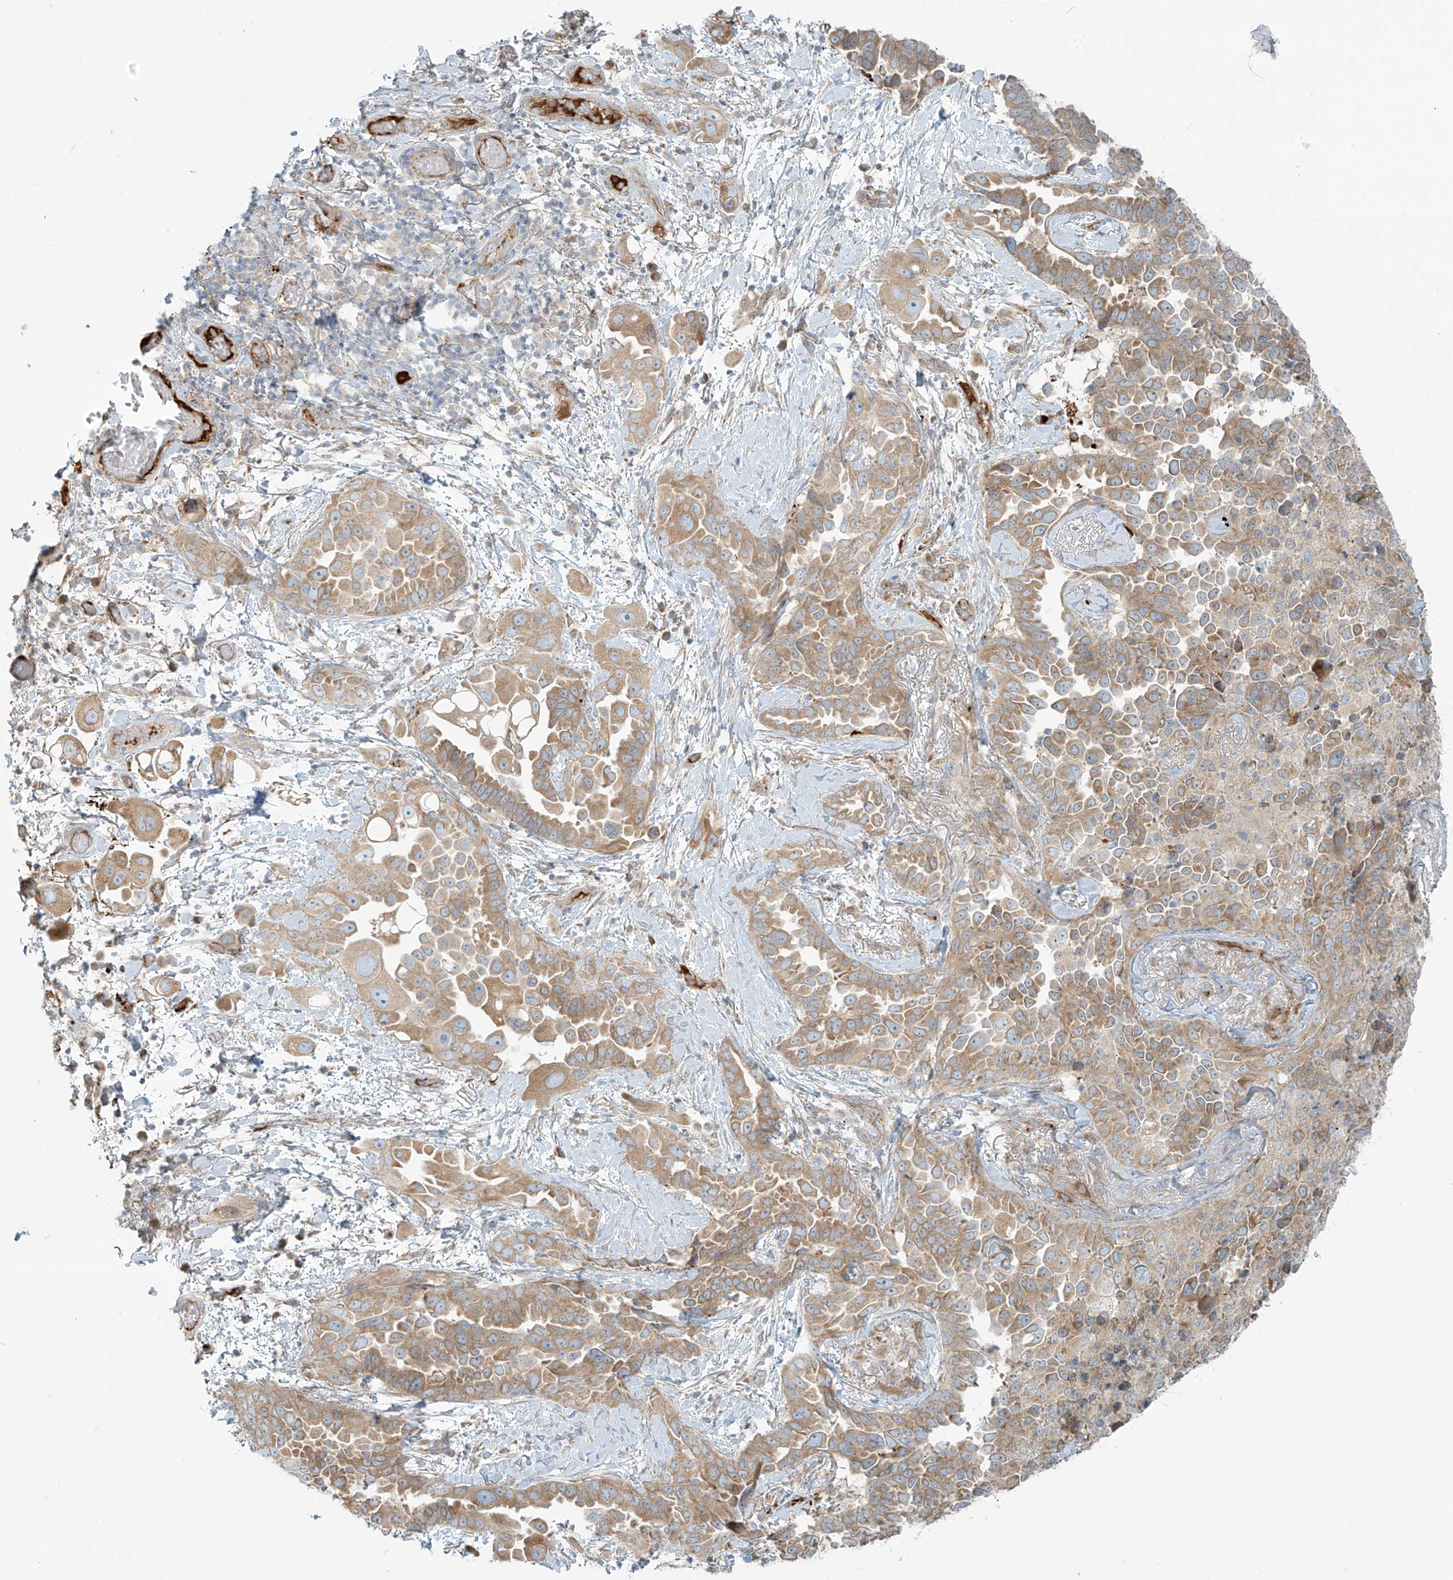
{"staining": {"intensity": "moderate", "quantity": ">75%", "location": "cytoplasmic/membranous"}, "tissue": "lung cancer", "cell_type": "Tumor cells", "image_type": "cancer", "snomed": [{"axis": "morphology", "description": "Adenocarcinoma, NOS"}, {"axis": "topography", "description": "Lung"}], "caption": "IHC (DAB) staining of human lung cancer (adenocarcinoma) demonstrates moderate cytoplasmic/membranous protein staining in approximately >75% of tumor cells.", "gene": "LZTS3", "patient": {"sex": "female", "age": 67}}